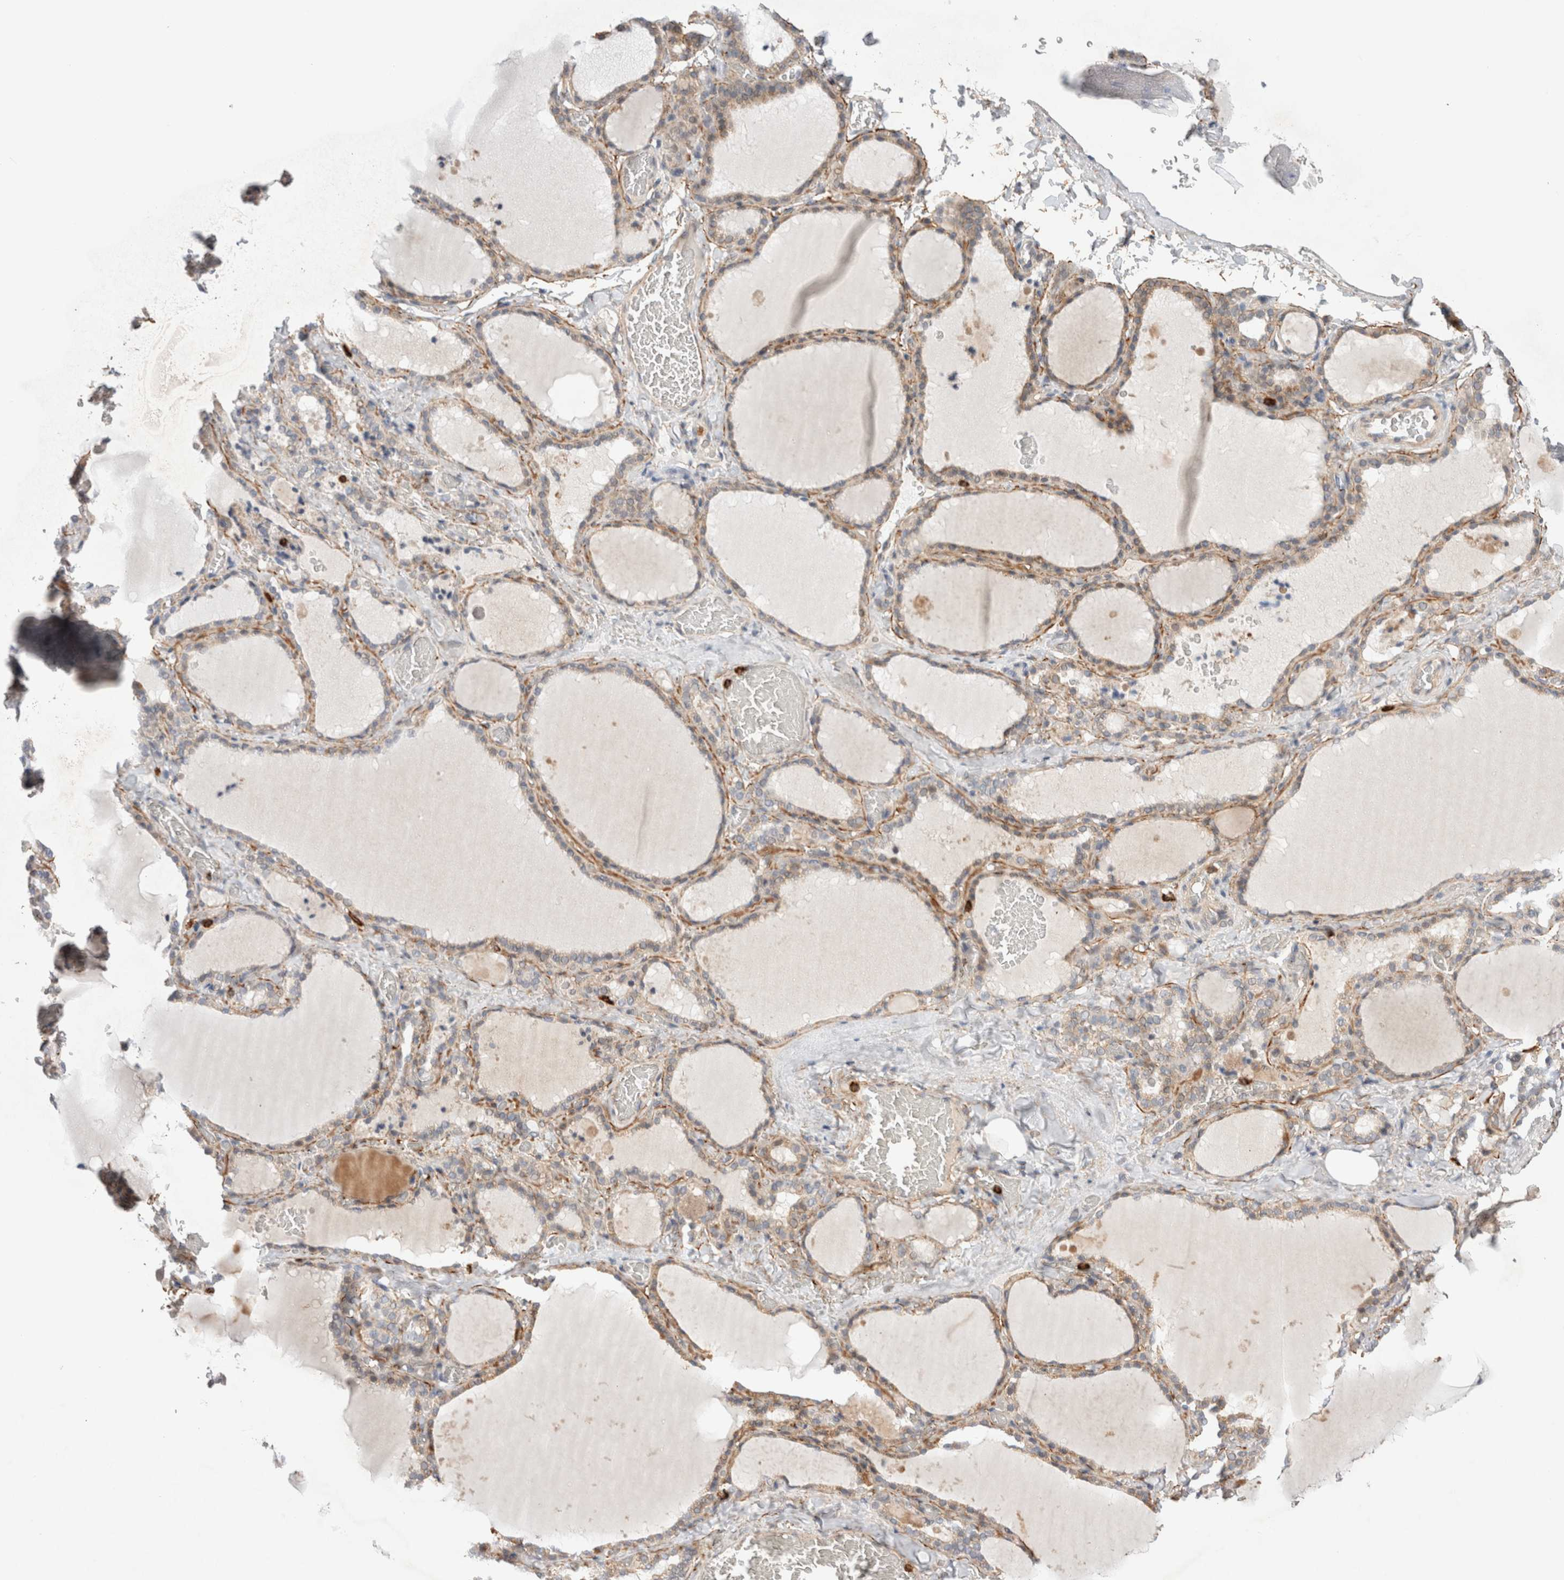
{"staining": {"intensity": "negative", "quantity": "none", "location": "none"}, "tissue": "thyroid gland", "cell_type": "Glandular cells", "image_type": "normal", "snomed": [{"axis": "morphology", "description": "Normal tissue, NOS"}, {"axis": "topography", "description": "Thyroid gland"}], "caption": "The immunohistochemistry micrograph has no significant positivity in glandular cells of thyroid gland.", "gene": "GSDMB", "patient": {"sex": "female", "age": 22}}